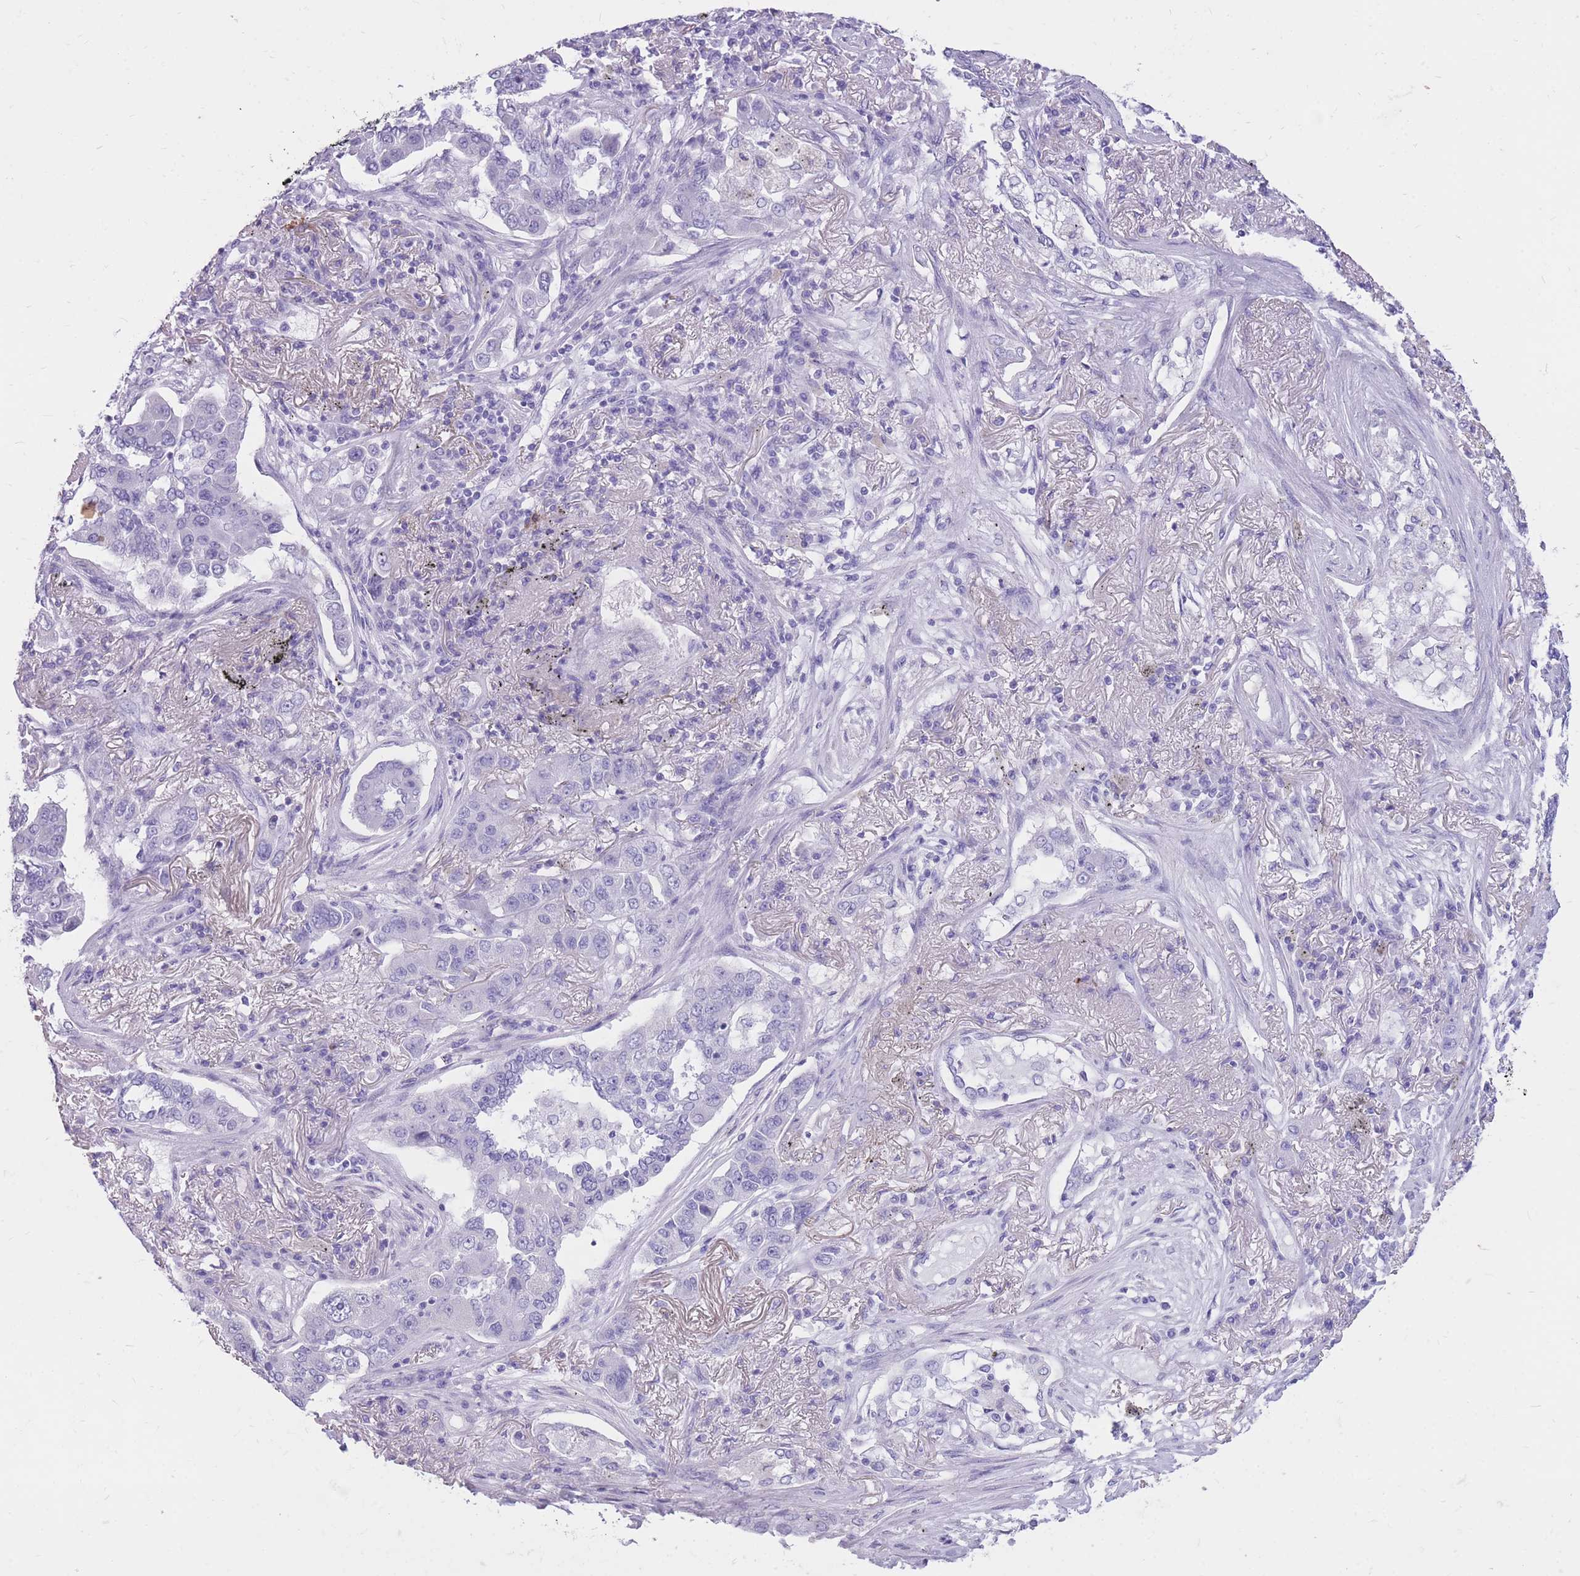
{"staining": {"intensity": "negative", "quantity": "none", "location": "none"}, "tissue": "lung cancer", "cell_type": "Tumor cells", "image_type": "cancer", "snomed": [{"axis": "morphology", "description": "Adenocarcinoma, NOS"}, {"axis": "topography", "description": "Lung"}], "caption": "Tumor cells are negative for protein expression in human lung cancer.", "gene": "CYP21A2", "patient": {"sex": "male", "age": 49}}